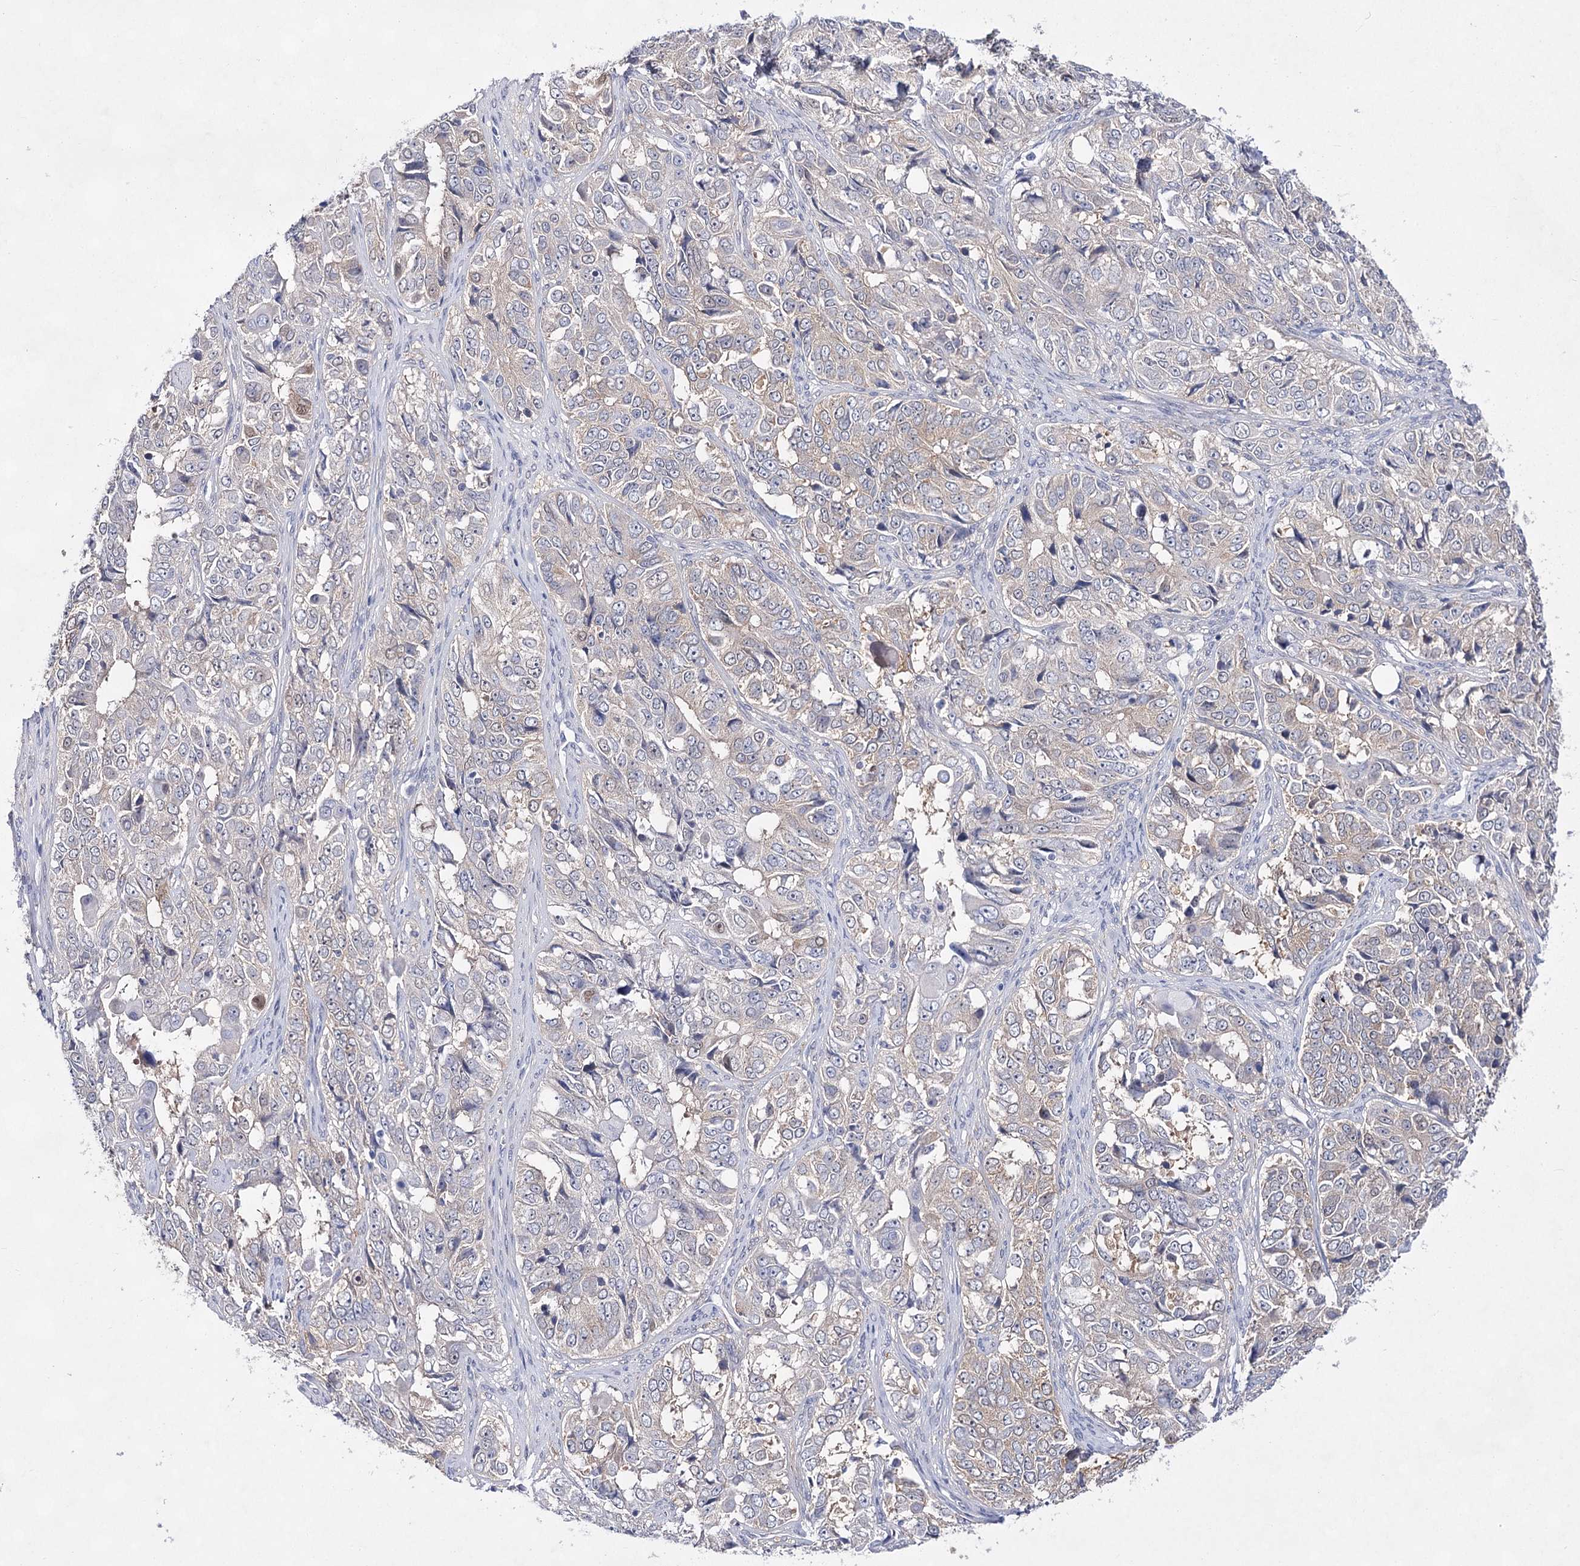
{"staining": {"intensity": "negative", "quantity": "none", "location": "none"}, "tissue": "ovarian cancer", "cell_type": "Tumor cells", "image_type": "cancer", "snomed": [{"axis": "morphology", "description": "Carcinoma, endometroid"}, {"axis": "topography", "description": "Ovary"}], "caption": "Tumor cells show no significant expression in ovarian cancer. Brightfield microscopy of immunohistochemistry (IHC) stained with DAB (brown) and hematoxylin (blue), captured at high magnification.", "gene": "UGDH", "patient": {"sex": "female", "age": 51}}